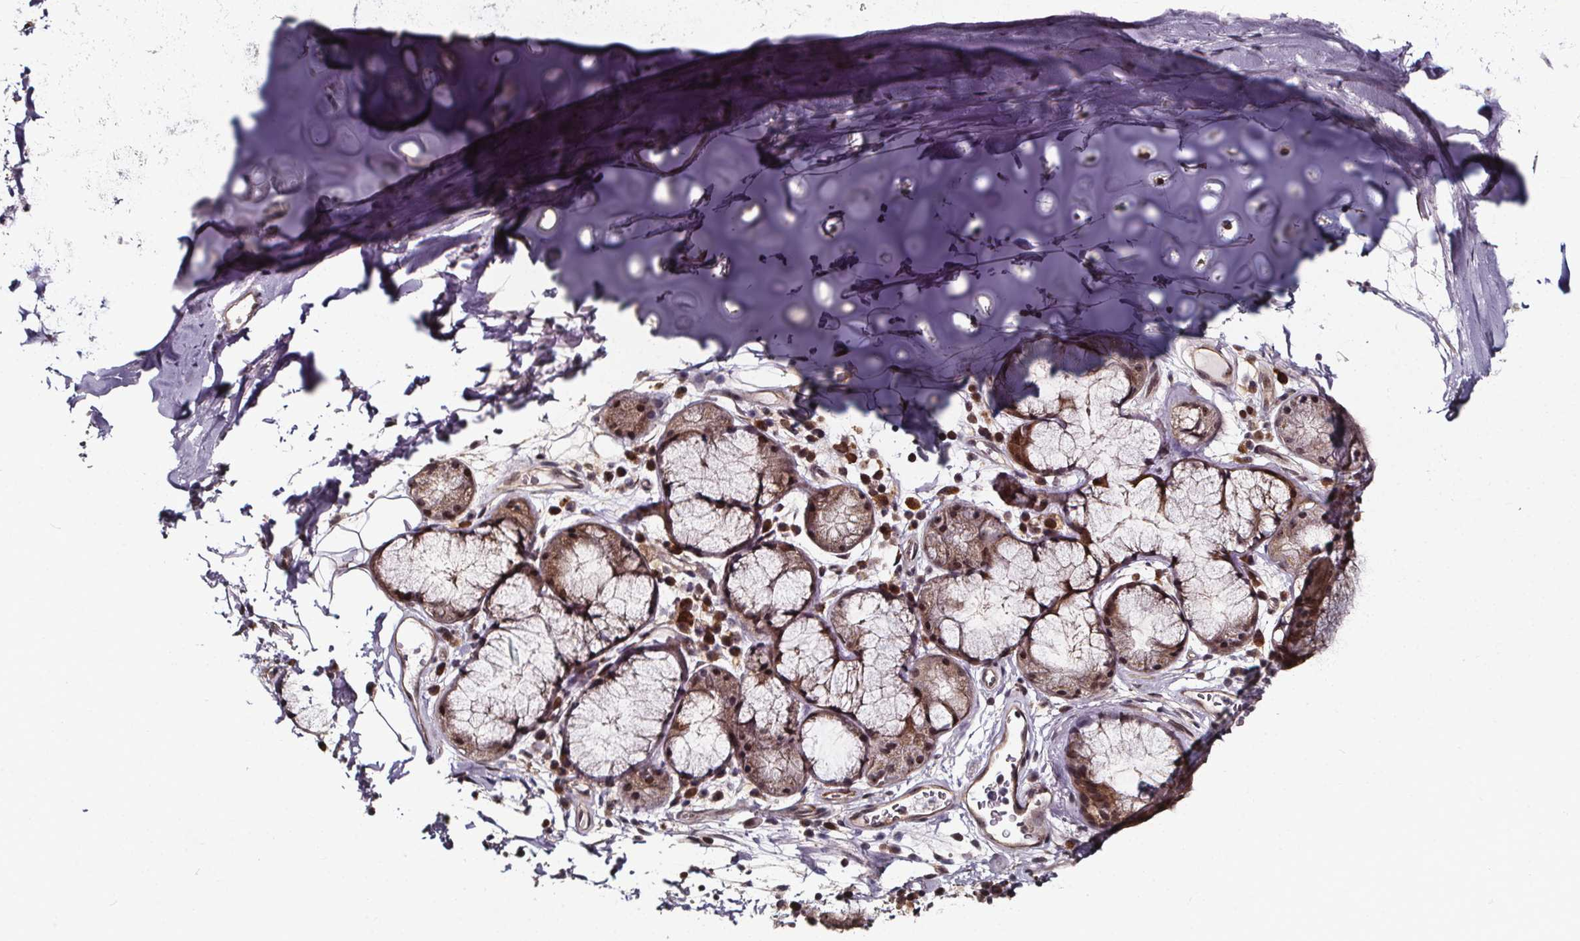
{"staining": {"intensity": "weak", "quantity": "25%-75%", "location": "cytoplasmic/membranous"}, "tissue": "adipose tissue", "cell_type": "Adipocytes", "image_type": "normal", "snomed": [{"axis": "morphology", "description": "Normal tissue, NOS"}, {"axis": "topography", "description": "Cartilage tissue"}, {"axis": "topography", "description": "Bronchus"}], "caption": "Brown immunohistochemical staining in normal human adipose tissue demonstrates weak cytoplasmic/membranous expression in approximately 25%-75% of adipocytes.", "gene": "DDIT3", "patient": {"sex": "male", "age": 58}}